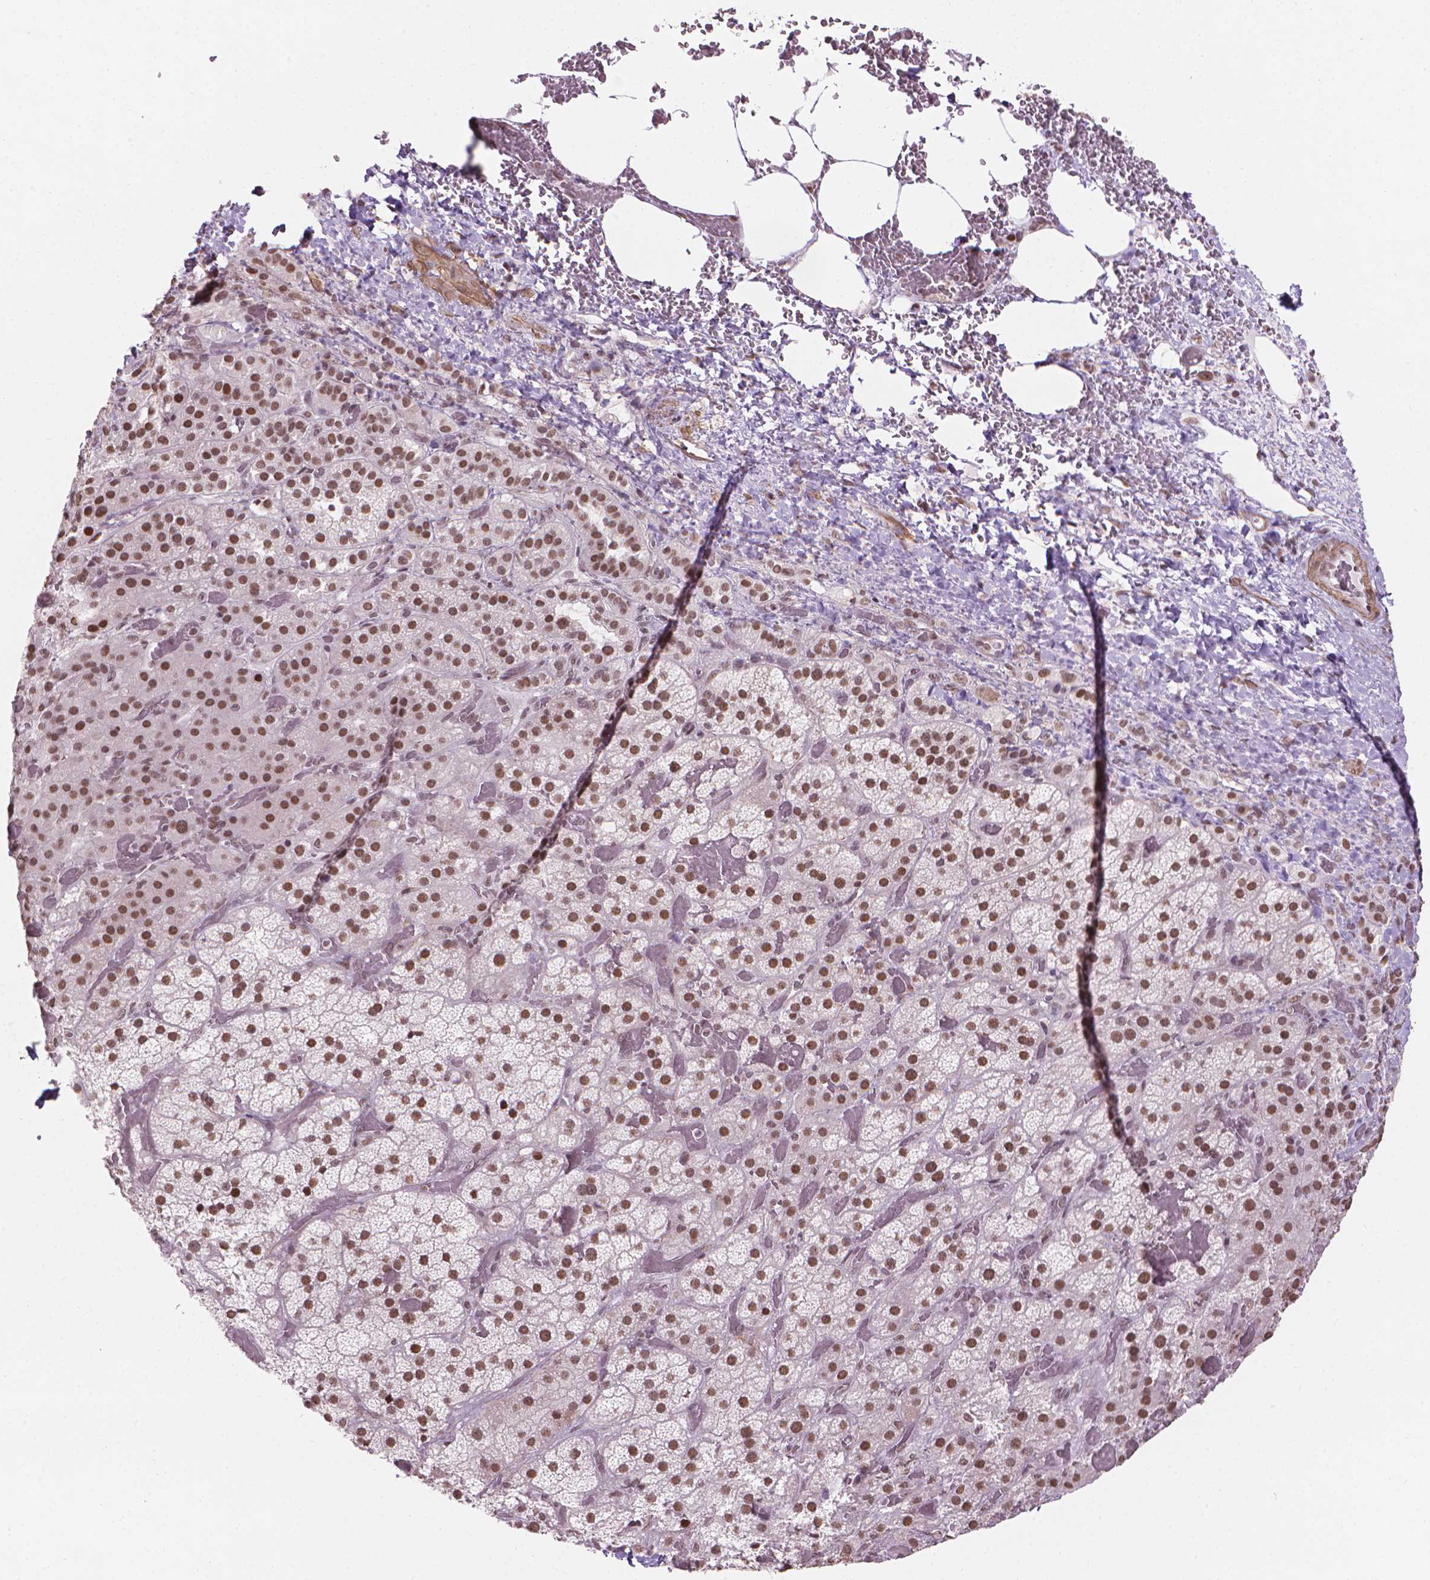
{"staining": {"intensity": "strong", "quantity": ">75%", "location": "nuclear"}, "tissue": "adrenal gland", "cell_type": "Glandular cells", "image_type": "normal", "snomed": [{"axis": "morphology", "description": "Normal tissue, NOS"}, {"axis": "topography", "description": "Adrenal gland"}], "caption": "Immunohistochemistry (DAB) staining of unremarkable adrenal gland exhibits strong nuclear protein positivity in approximately >75% of glandular cells. The staining was performed using DAB (3,3'-diaminobenzidine) to visualize the protein expression in brown, while the nuclei were stained in blue with hematoxylin (Magnification: 20x).", "gene": "HOXD4", "patient": {"sex": "male", "age": 57}}